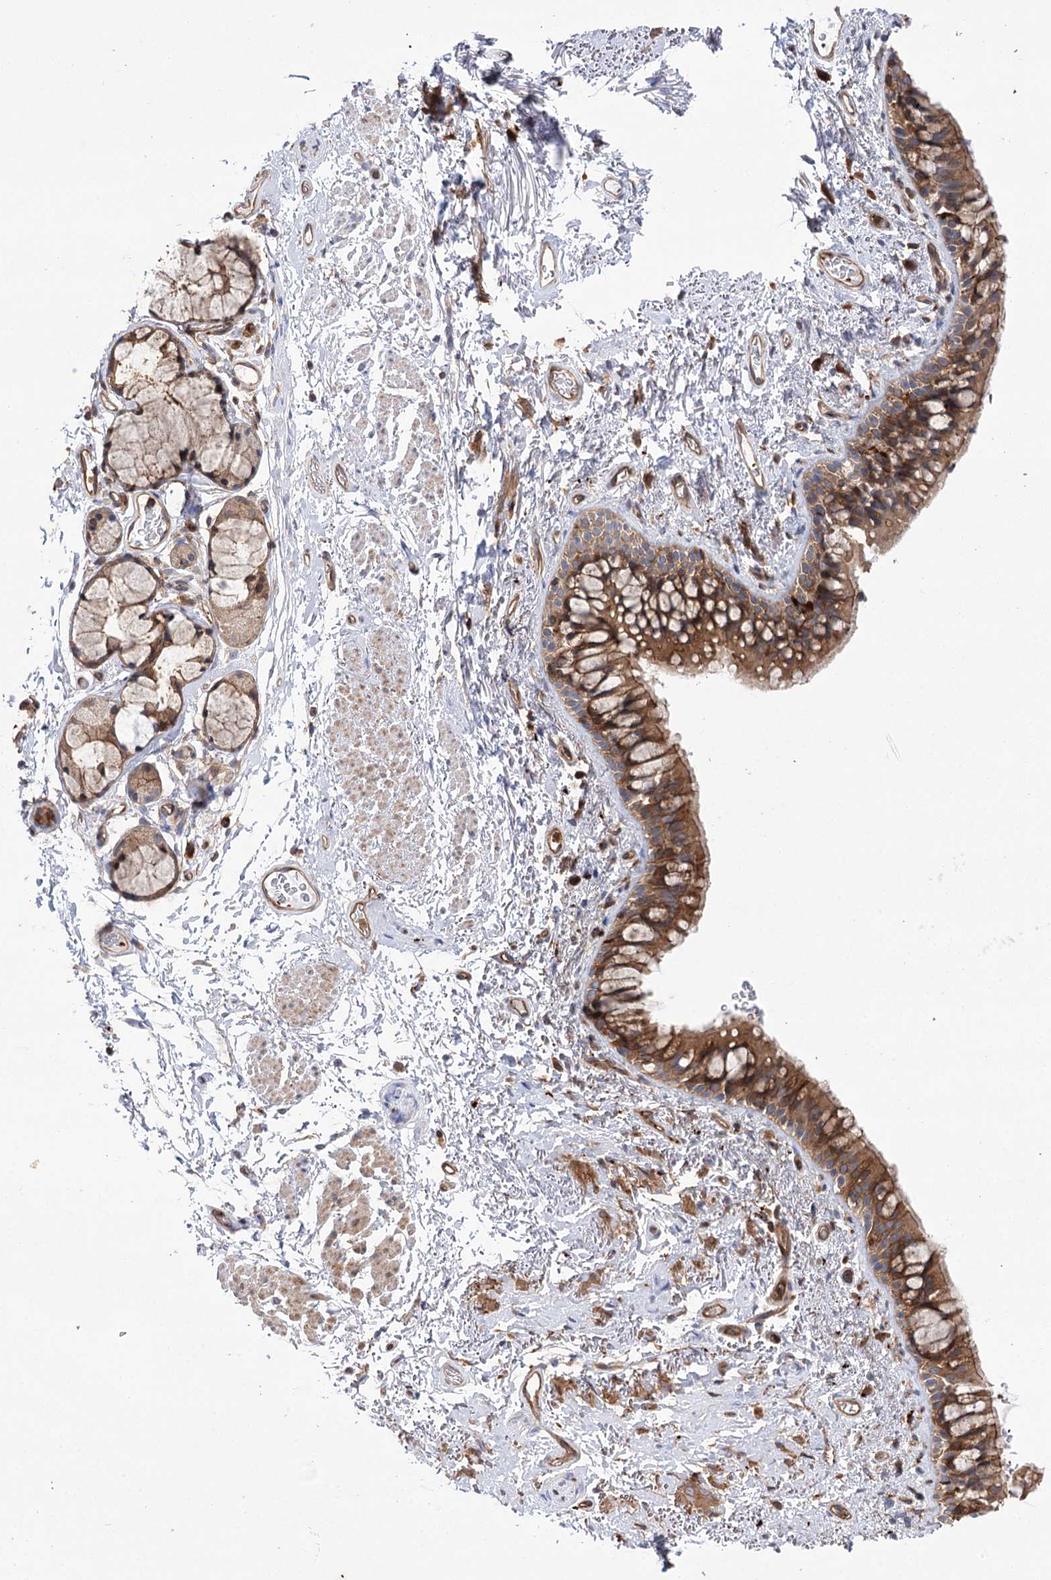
{"staining": {"intensity": "moderate", "quantity": ">75%", "location": "cytoplasmic/membranous"}, "tissue": "bronchus", "cell_type": "Respiratory epithelial cells", "image_type": "normal", "snomed": [{"axis": "morphology", "description": "Normal tissue, NOS"}, {"axis": "topography", "description": "Cartilage tissue"}, {"axis": "topography", "description": "Bronchus"}], "caption": "Bronchus stained with immunohistochemistry reveals moderate cytoplasmic/membranous staining in about >75% of respiratory epithelial cells. The staining was performed using DAB, with brown indicating positive protein expression. Nuclei are stained blue with hematoxylin.", "gene": "VPS37B", "patient": {"sex": "female", "age": 73}}